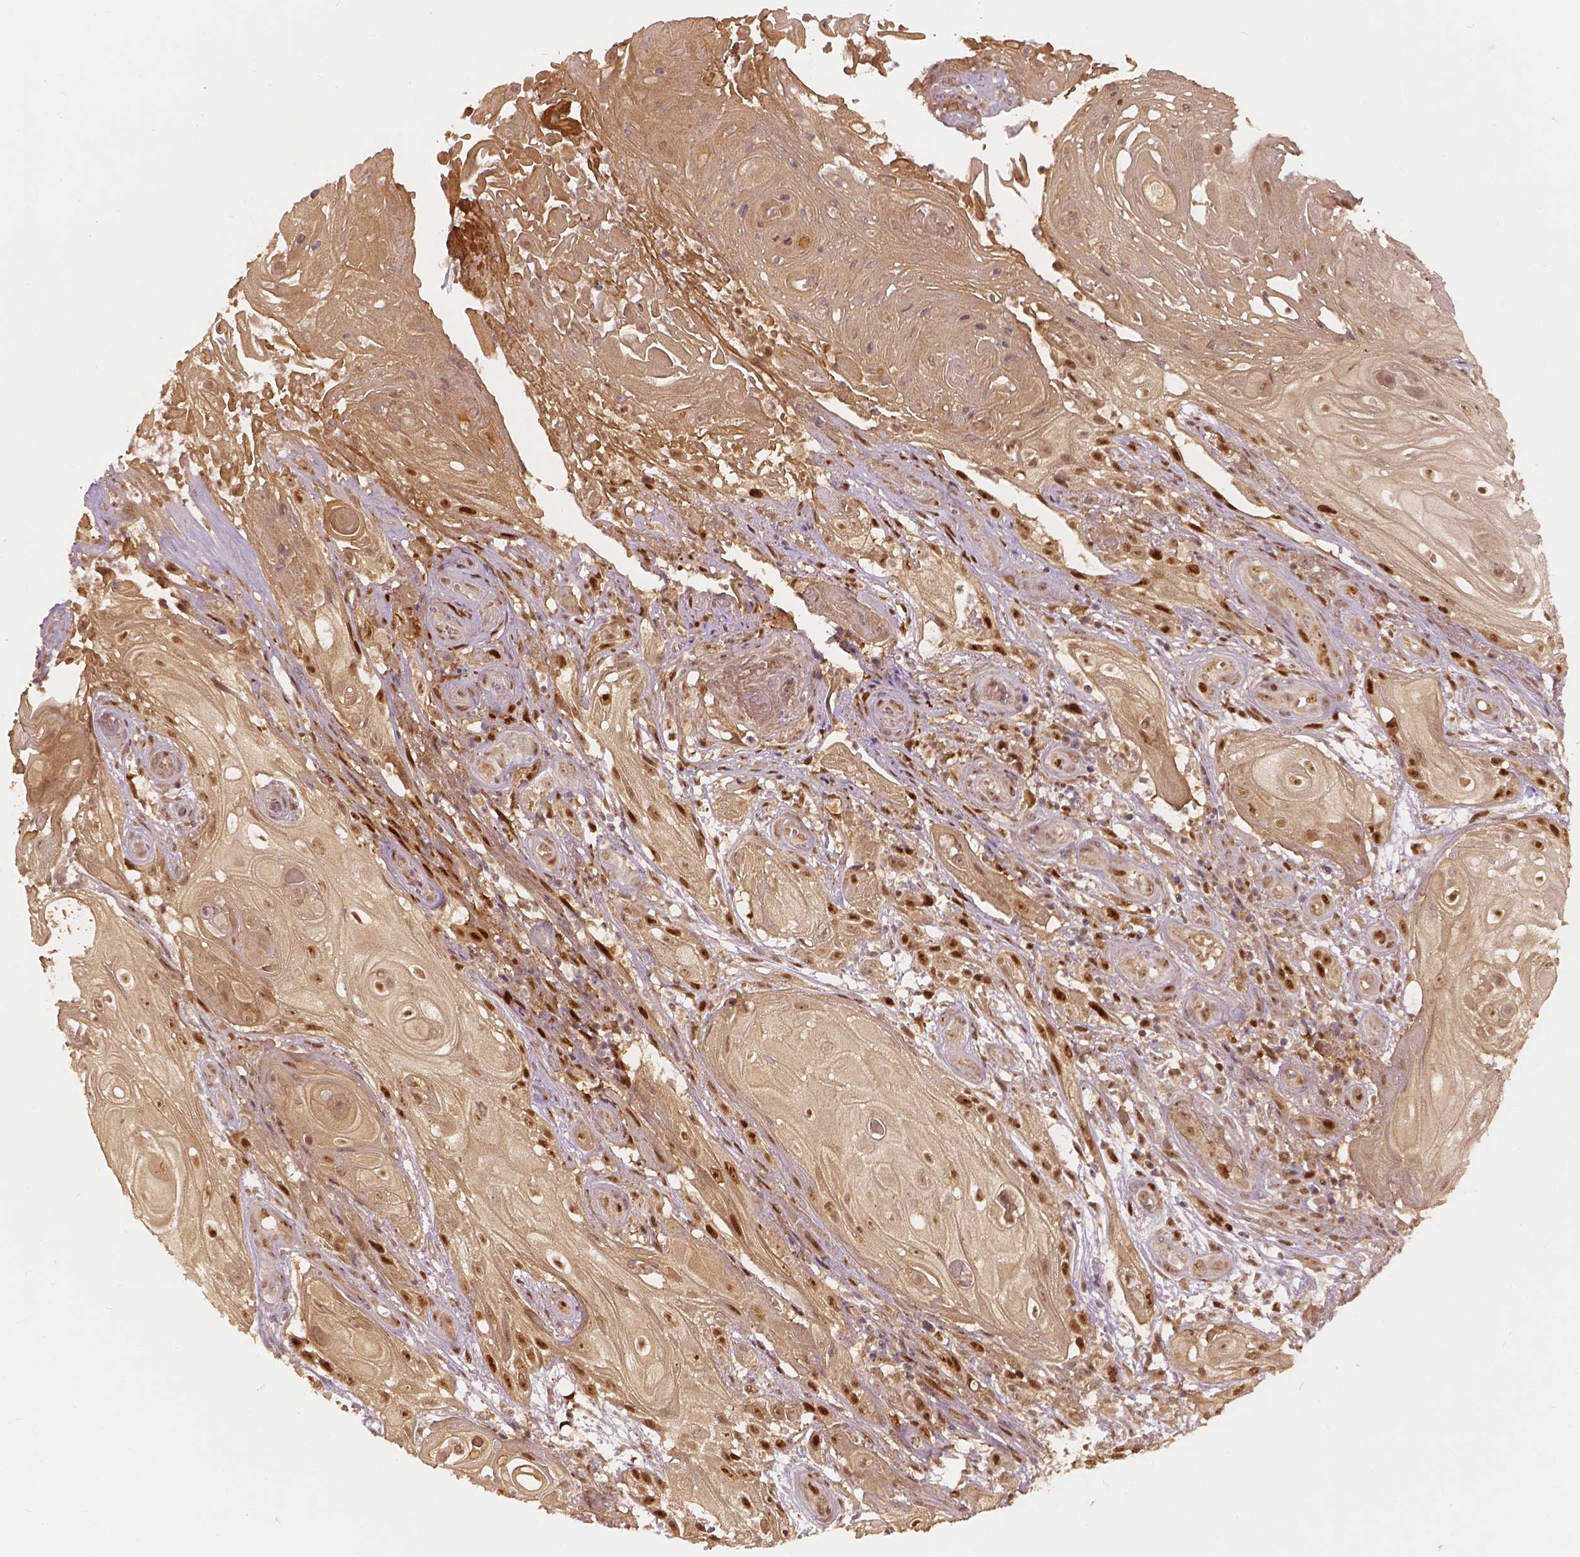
{"staining": {"intensity": "moderate", "quantity": ">75%", "location": "nuclear"}, "tissue": "skin cancer", "cell_type": "Tumor cells", "image_type": "cancer", "snomed": [{"axis": "morphology", "description": "Squamous cell carcinoma, NOS"}, {"axis": "topography", "description": "Skin"}], "caption": "The image reveals staining of skin cancer, revealing moderate nuclear protein staining (brown color) within tumor cells. (DAB (3,3'-diaminobenzidine) IHC with brightfield microscopy, high magnification).", "gene": "NSD2", "patient": {"sex": "male", "age": 62}}